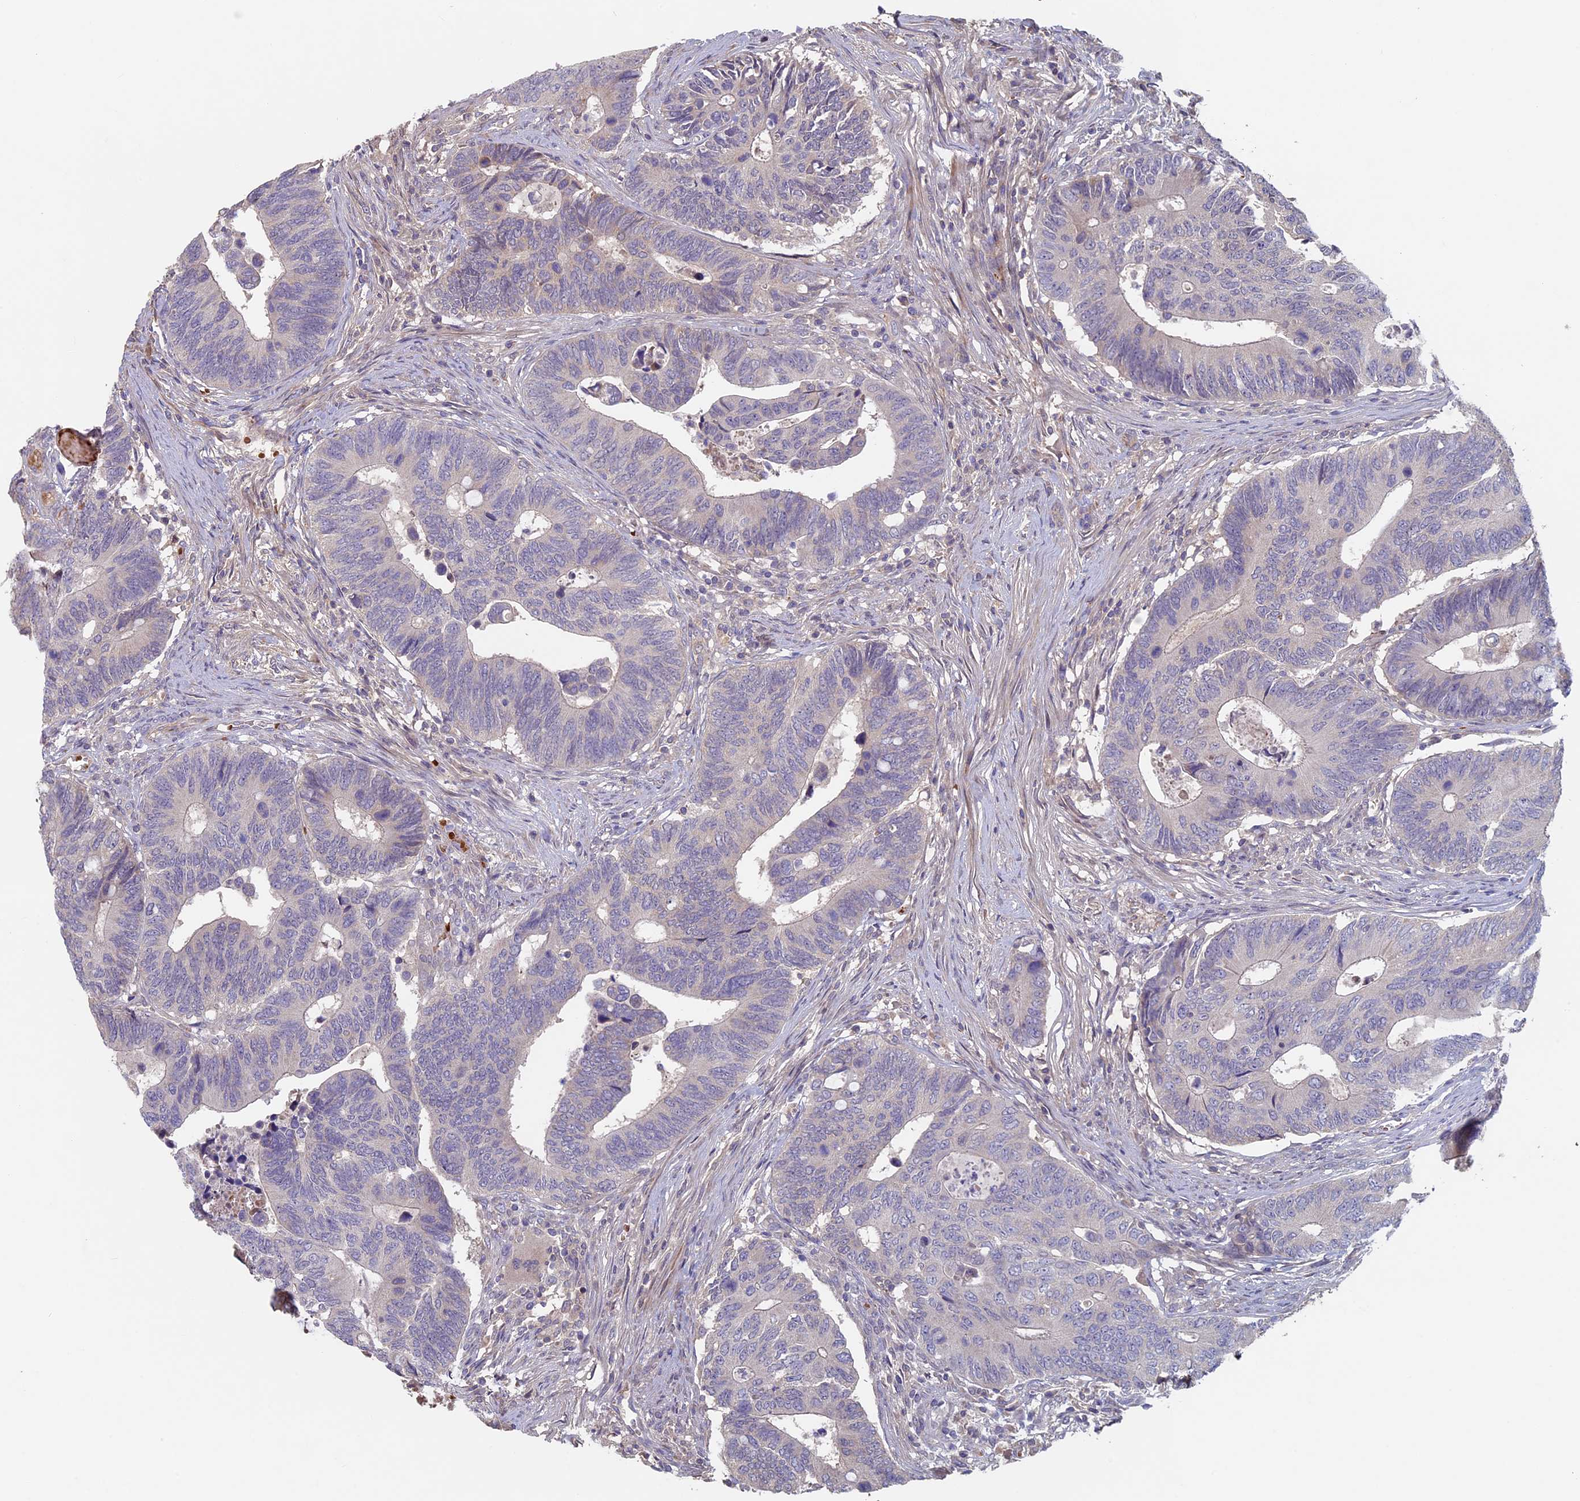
{"staining": {"intensity": "negative", "quantity": "none", "location": "none"}, "tissue": "colorectal cancer", "cell_type": "Tumor cells", "image_type": "cancer", "snomed": [{"axis": "morphology", "description": "Adenocarcinoma, NOS"}, {"axis": "topography", "description": "Colon"}], "caption": "Colorectal cancer (adenocarcinoma) stained for a protein using IHC reveals no expression tumor cells.", "gene": "RCCD1", "patient": {"sex": "male", "age": 87}}